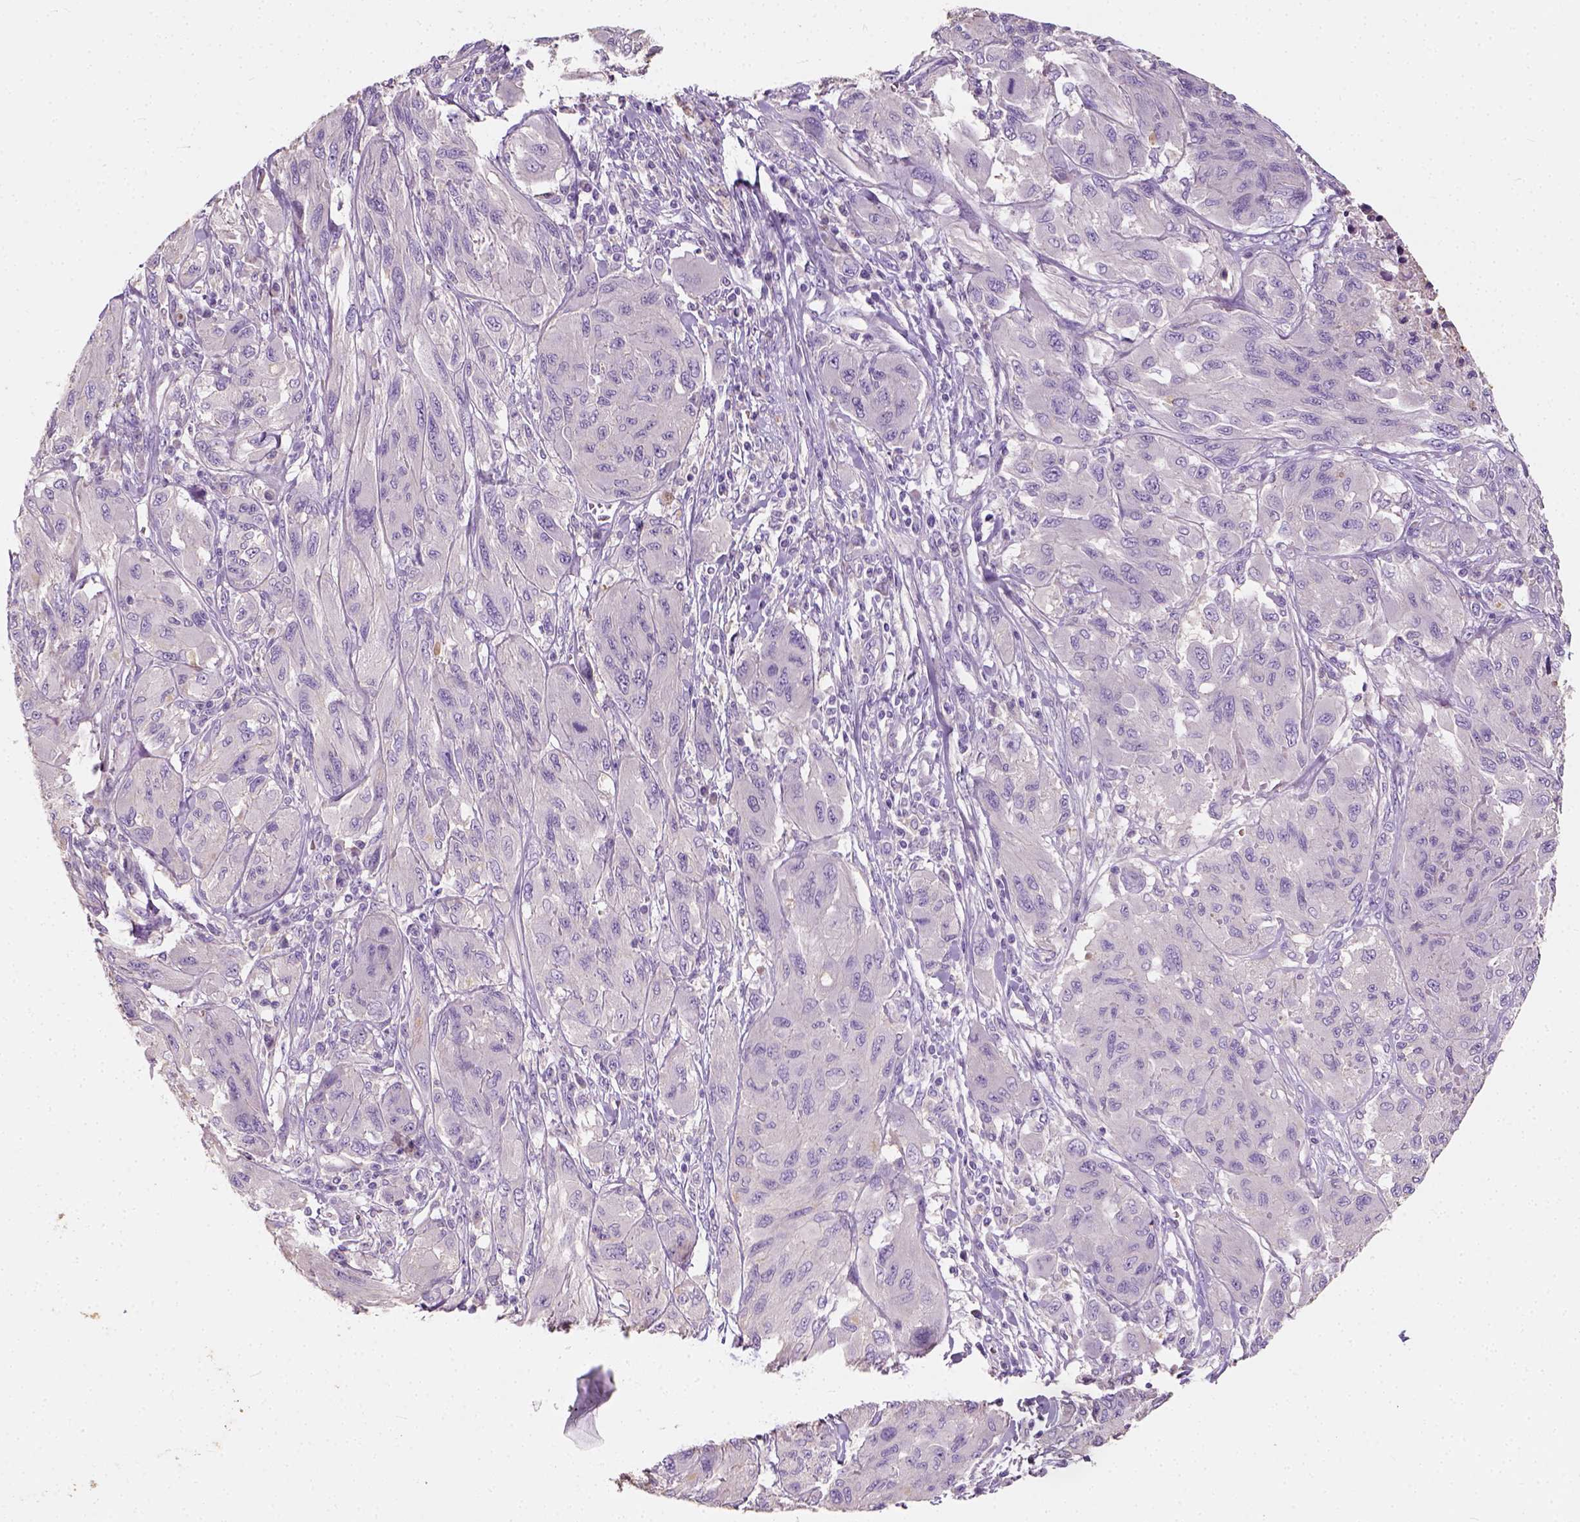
{"staining": {"intensity": "negative", "quantity": "none", "location": "none"}, "tissue": "melanoma", "cell_type": "Tumor cells", "image_type": "cancer", "snomed": [{"axis": "morphology", "description": "Malignant melanoma, NOS"}, {"axis": "topography", "description": "Skin"}], "caption": "Melanoma was stained to show a protein in brown. There is no significant positivity in tumor cells.", "gene": "DHCR24", "patient": {"sex": "female", "age": 91}}